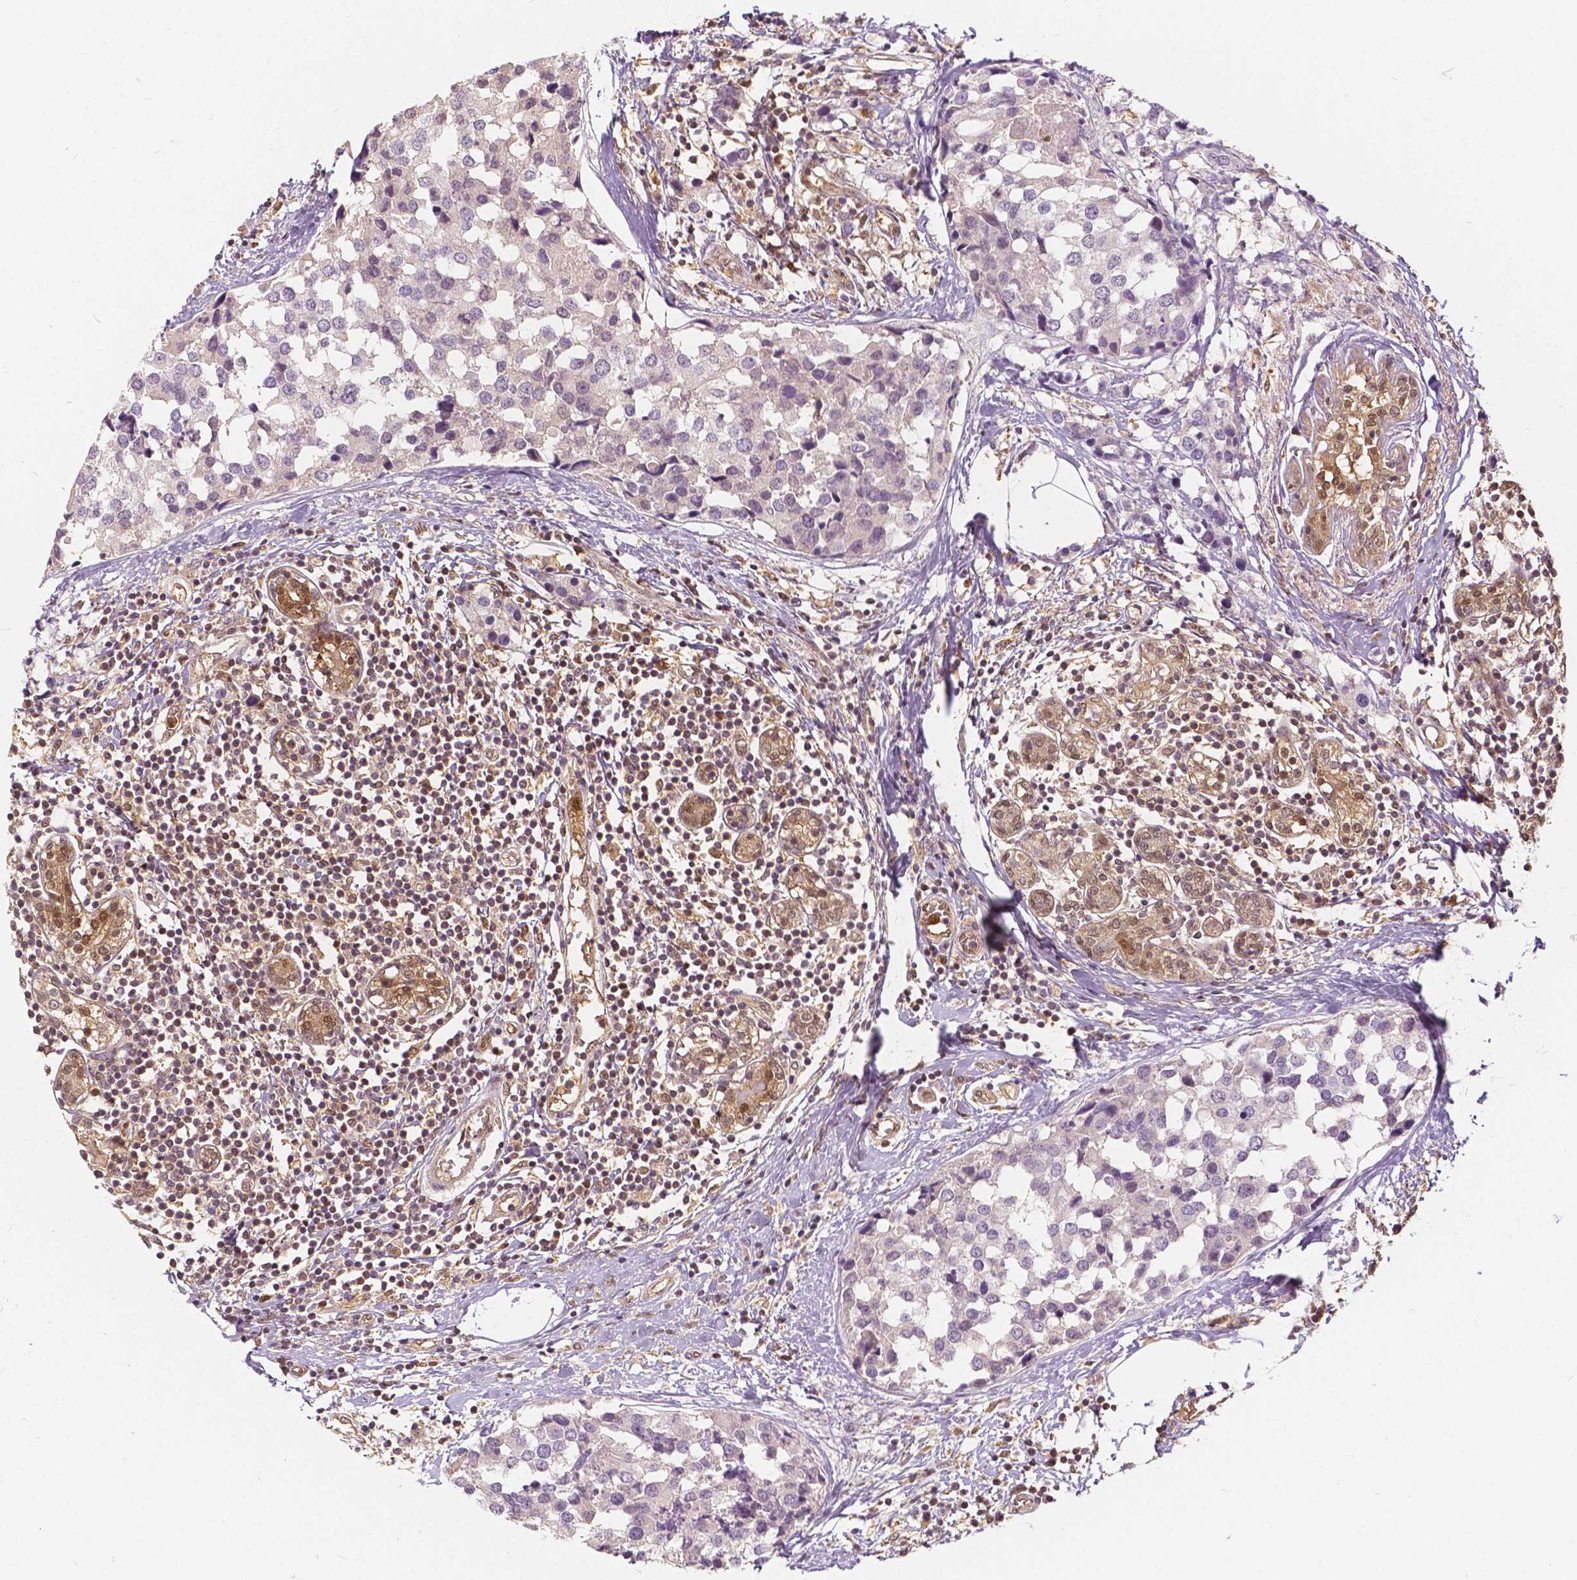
{"staining": {"intensity": "negative", "quantity": "none", "location": "none"}, "tissue": "breast cancer", "cell_type": "Tumor cells", "image_type": "cancer", "snomed": [{"axis": "morphology", "description": "Lobular carcinoma"}, {"axis": "topography", "description": "Breast"}], "caption": "IHC histopathology image of human breast lobular carcinoma stained for a protein (brown), which shows no staining in tumor cells.", "gene": "NAPRT", "patient": {"sex": "female", "age": 59}}